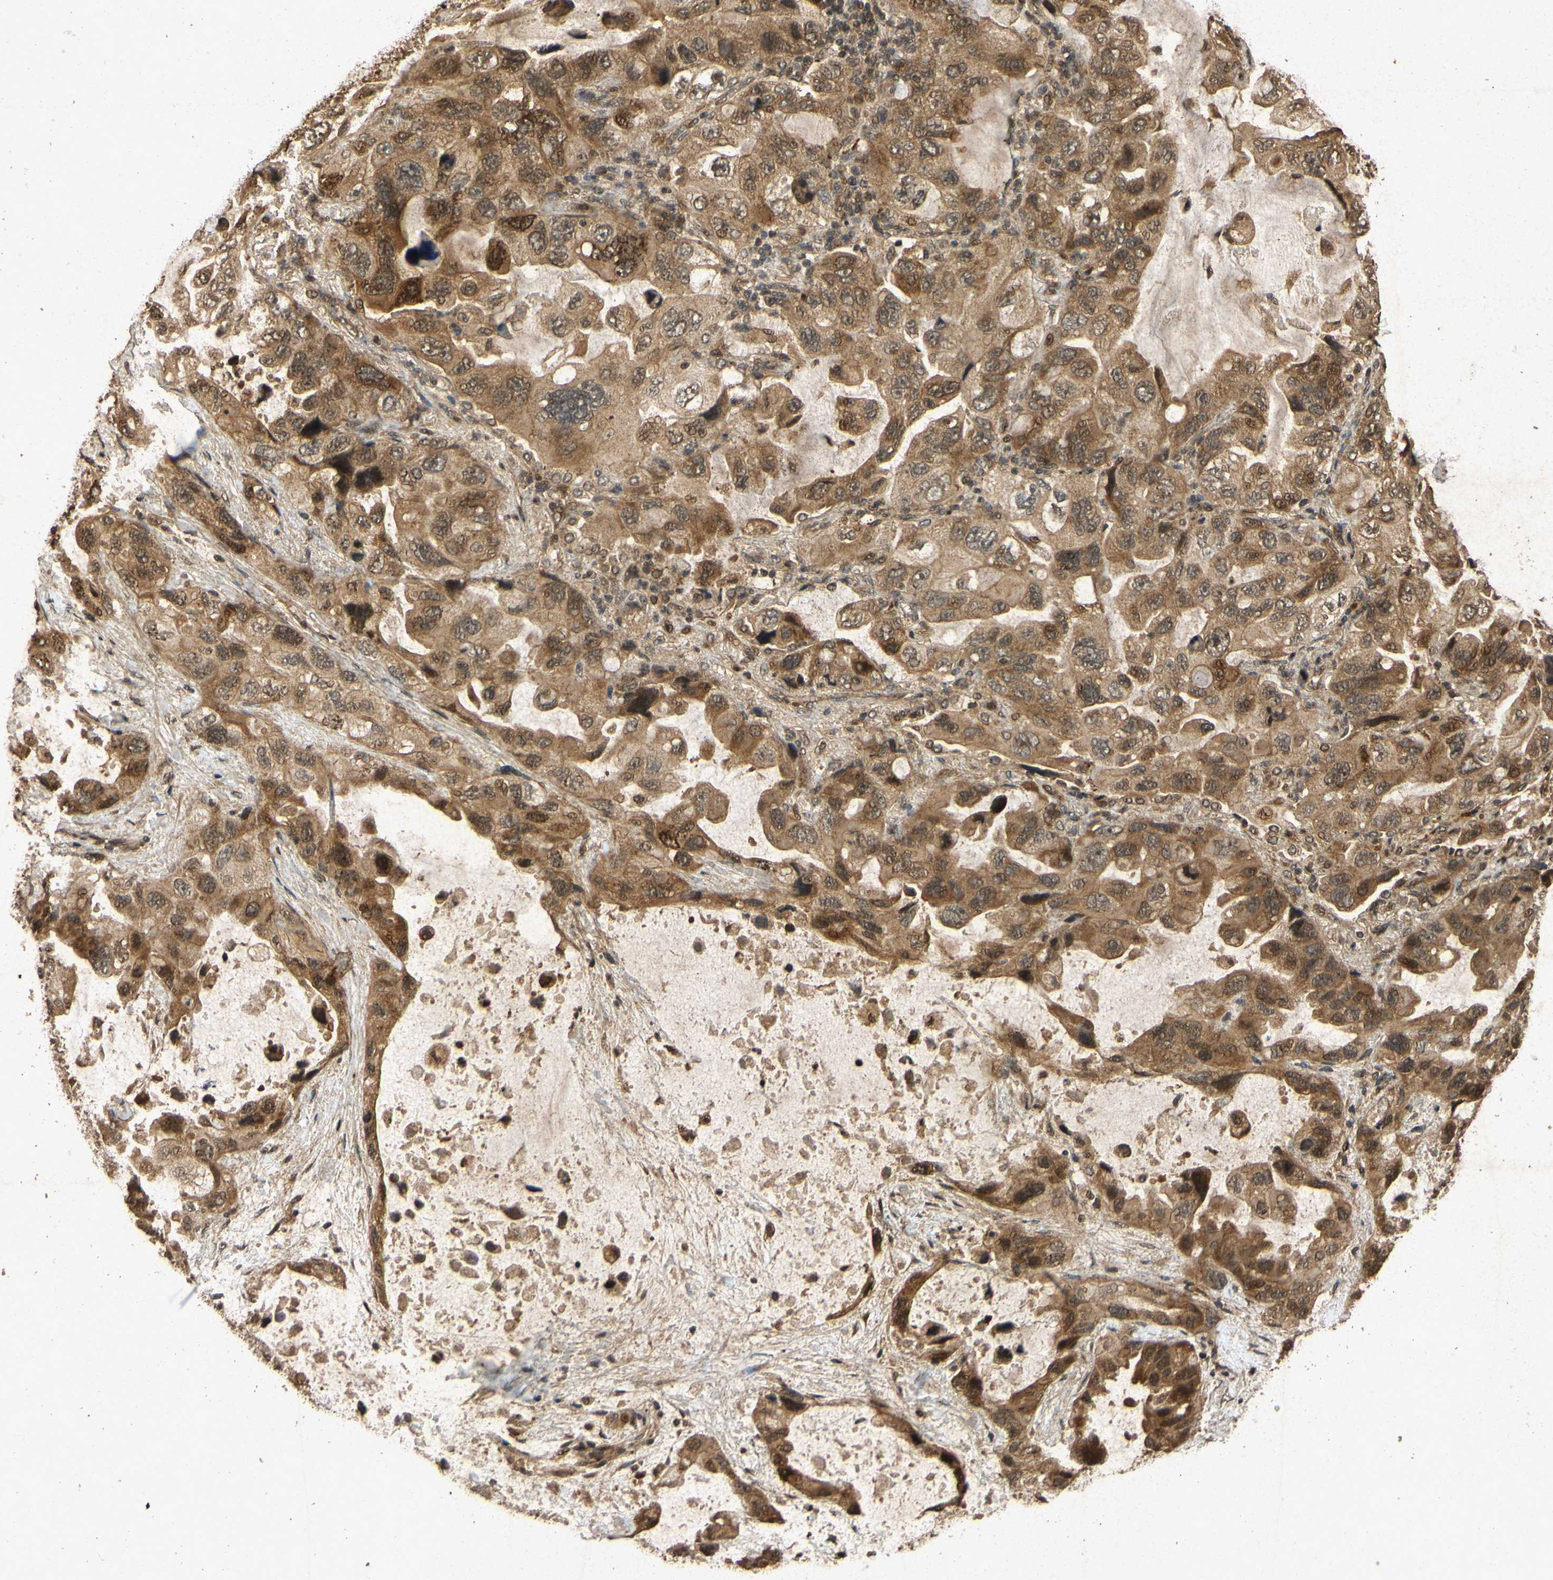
{"staining": {"intensity": "moderate", "quantity": ">75%", "location": "cytoplasmic/membranous"}, "tissue": "lung cancer", "cell_type": "Tumor cells", "image_type": "cancer", "snomed": [{"axis": "morphology", "description": "Squamous cell carcinoma, NOS"}, {"axis": "topography", "description": "Lung"}], "caption": "Protein expression analysis of squamous cell carcinoma (lung) demonstrates moderate cytoplasmic/membranous staining in approximately >75% of tumor cells.", "gene": "ATP6V1H", "patient": {"sex": "female", "age": 73}}